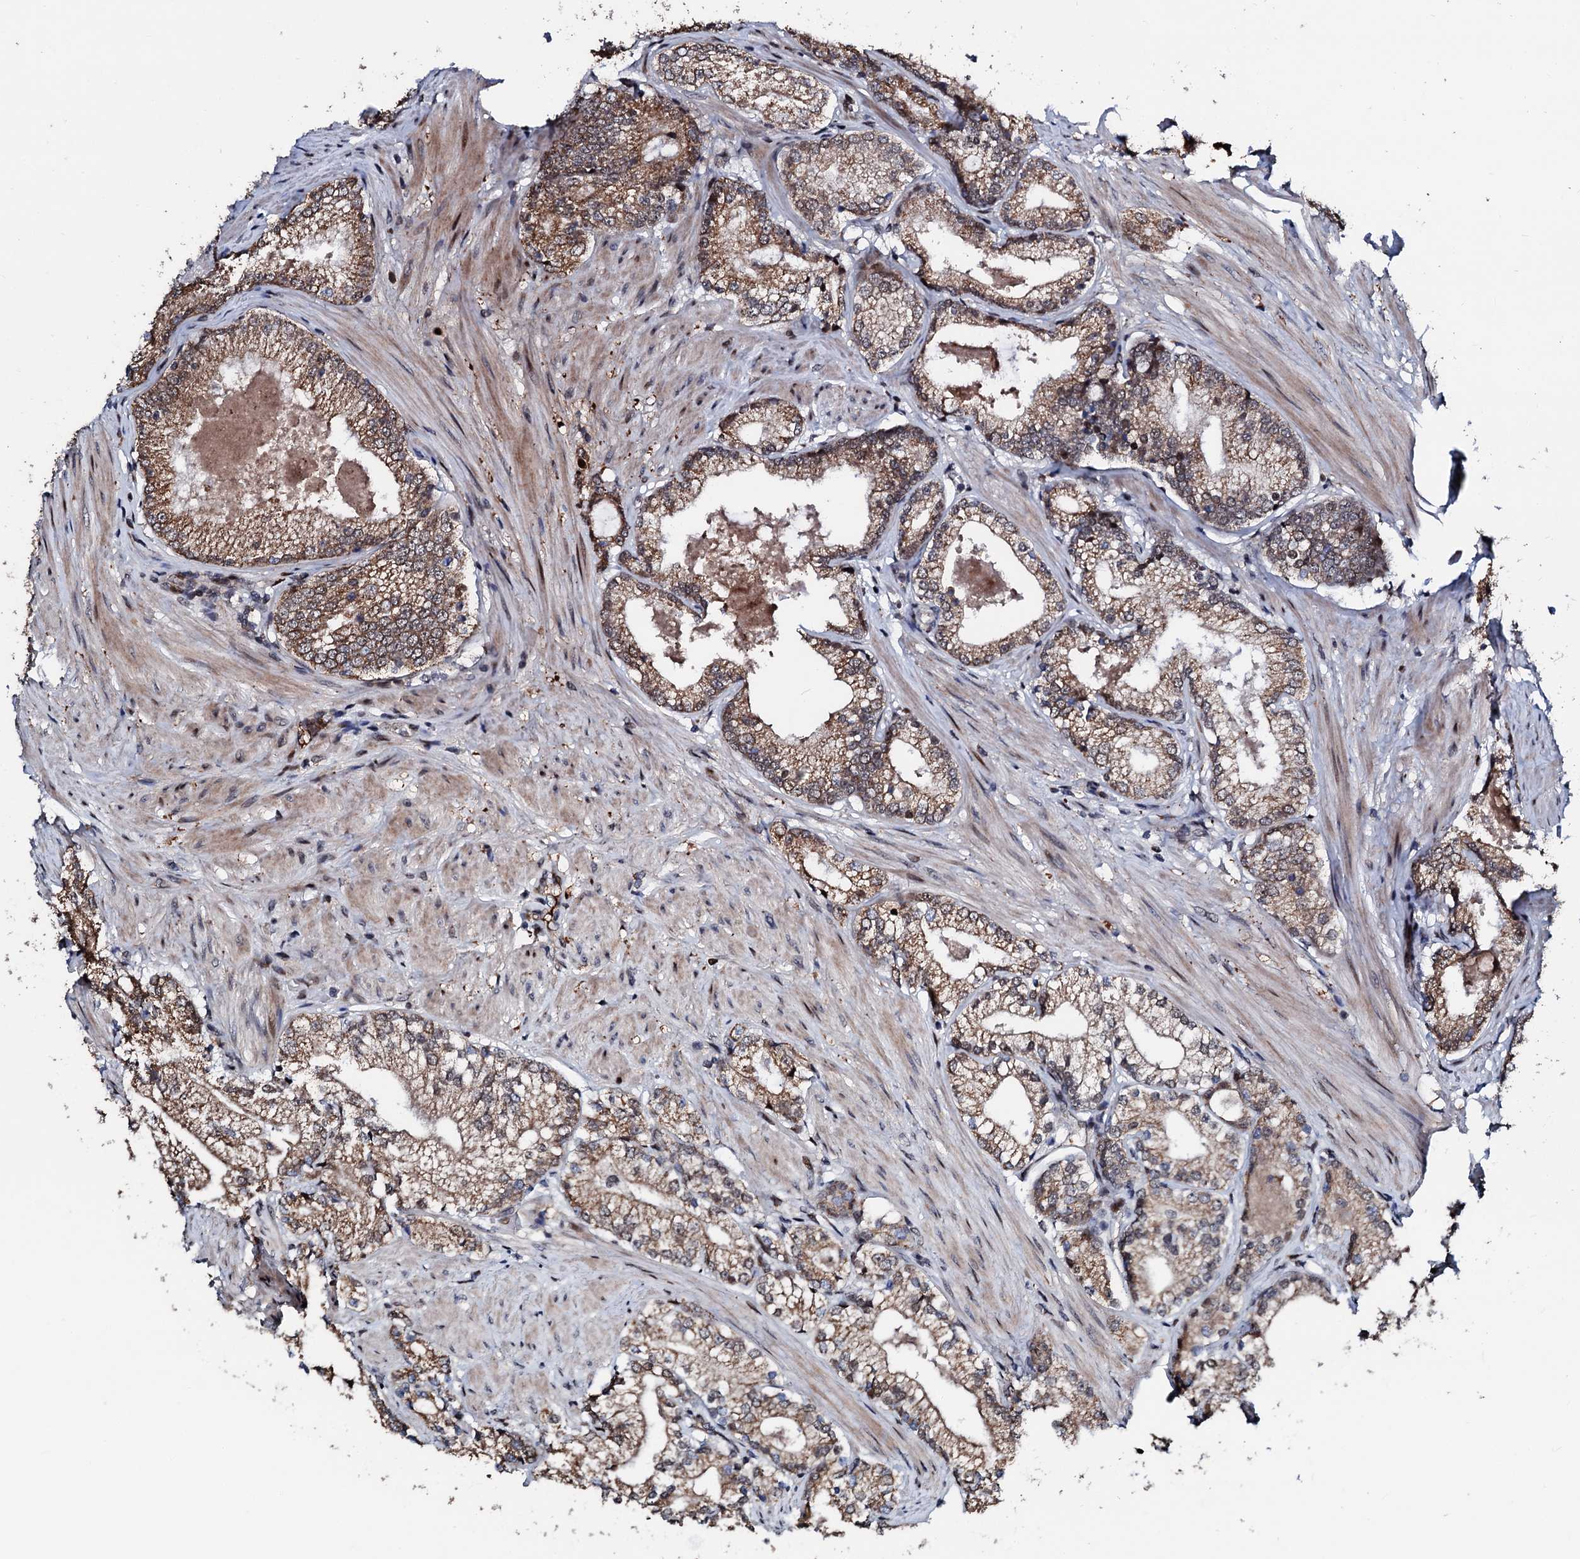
{"staining": {"intensity": "moderate", "quantity": ">75%", "location": "cytoplasmic/membranous,nuclear"}, "tissue": "prostate cancer", "cell_type": "Tumor cells", "image_type": "cancer", "snomed": [{"axis": "morphology", "description": "Adenocarcinoma, High grade"}, {"axis": "topography", "description": "Prostate"}], "caption": "About >75% of tumor cells in prostate high-grade adenocarcinoma reveal moderate cytoplasmic/membranous and nuclear protein staining as visualized by brown immunohistochemical staining.", "gene": "KIF18A", "patient": {"sex": "male", "age": 66}}